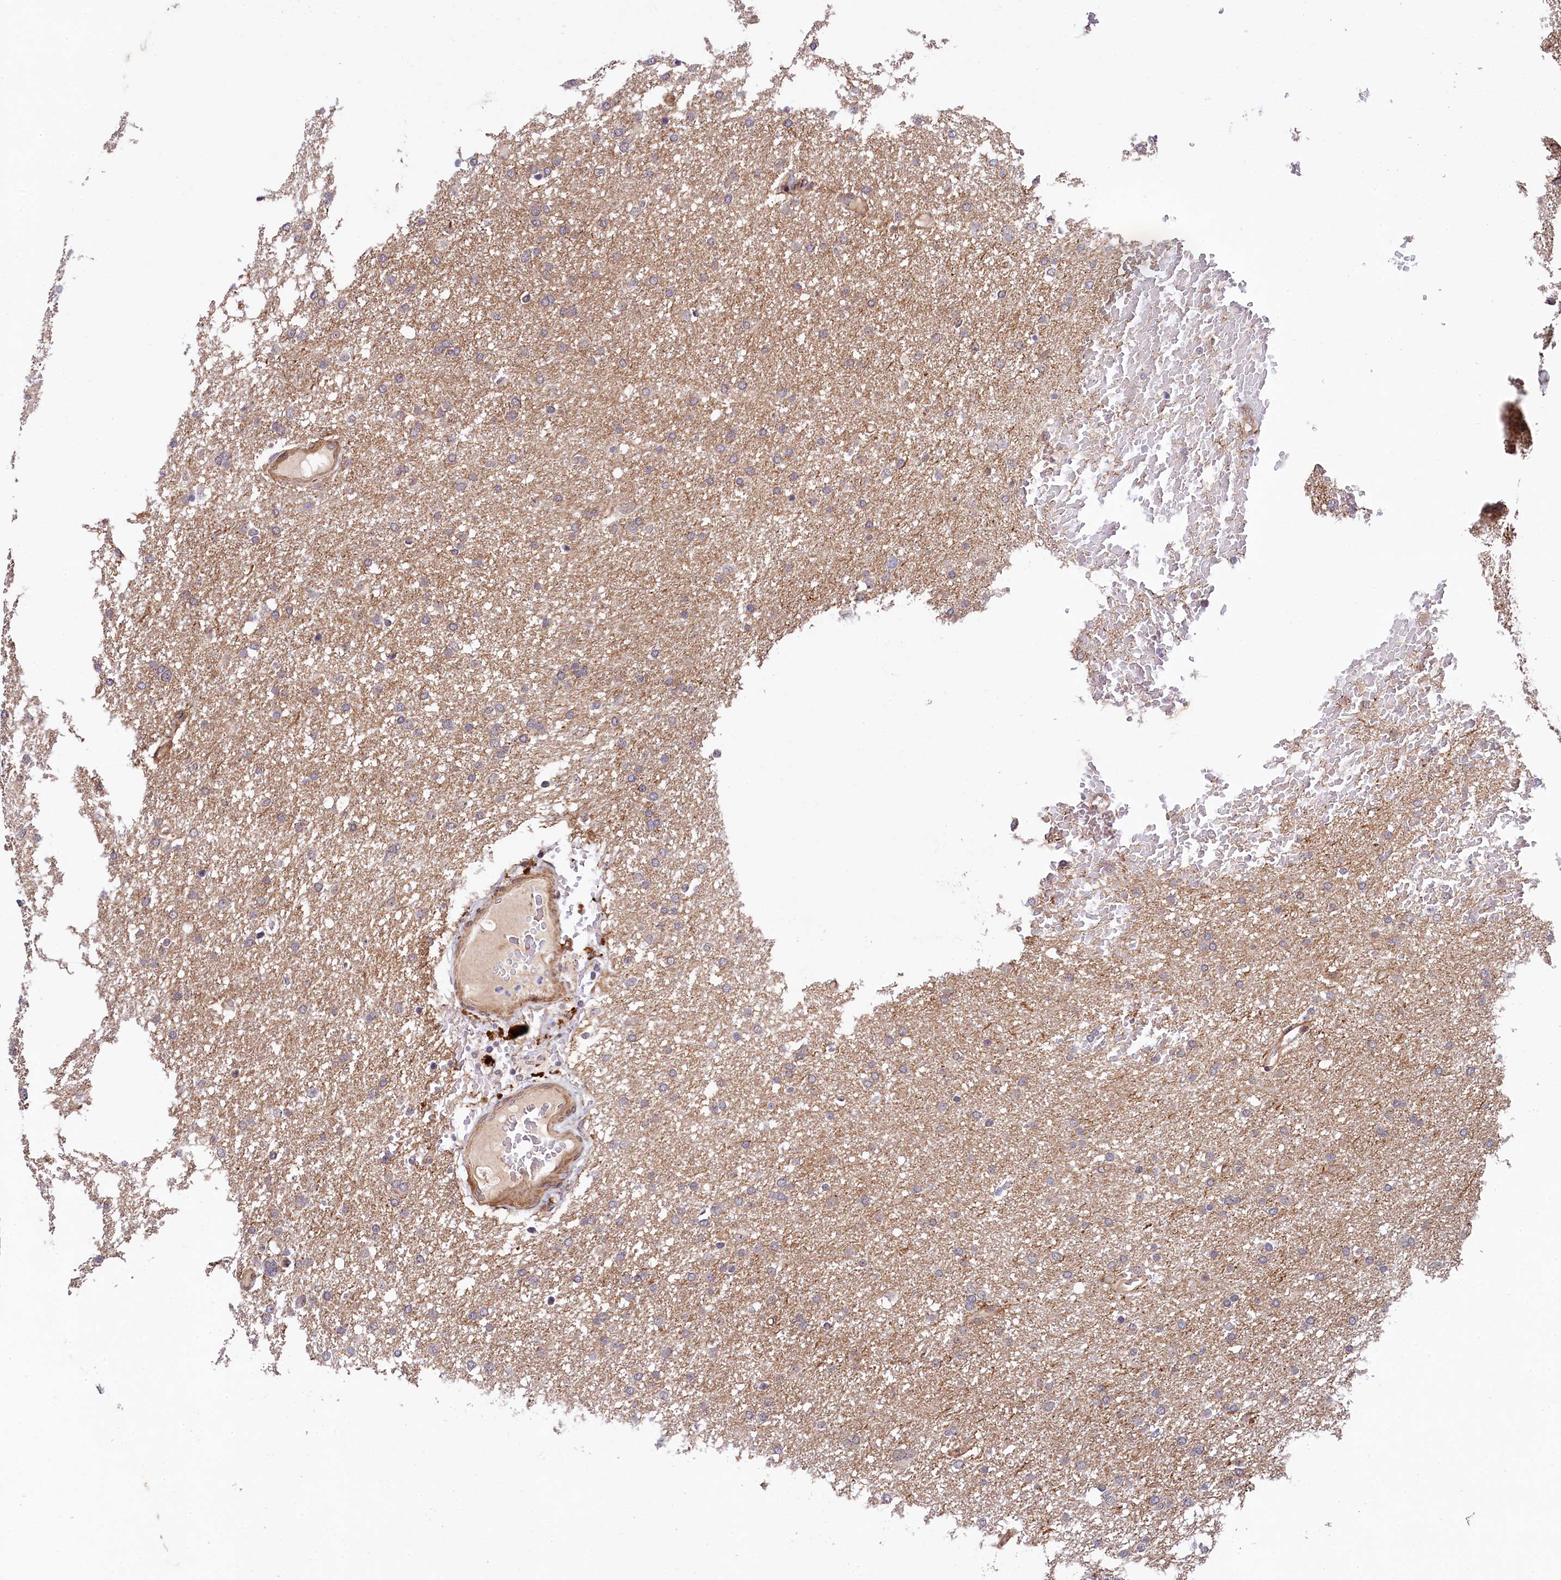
{"staining": {"intensity": "weak", "quantity": "<25%", "location": "cytoplasmic/membranous"}, "tissue": "glioma", "cell_type": "Tumor cells", "image_type": "cancer", "snomed": [{"axis": "morphology", "description": "Glioma, malignant, High grade"}, {"axis": "topography", "description": "Cerebral cortex"}], "caption": "Tumor cells show no significant protein staining in glioma.", "gene": "ARL14EP", "patient": {"sex": "female", "age": 36}}